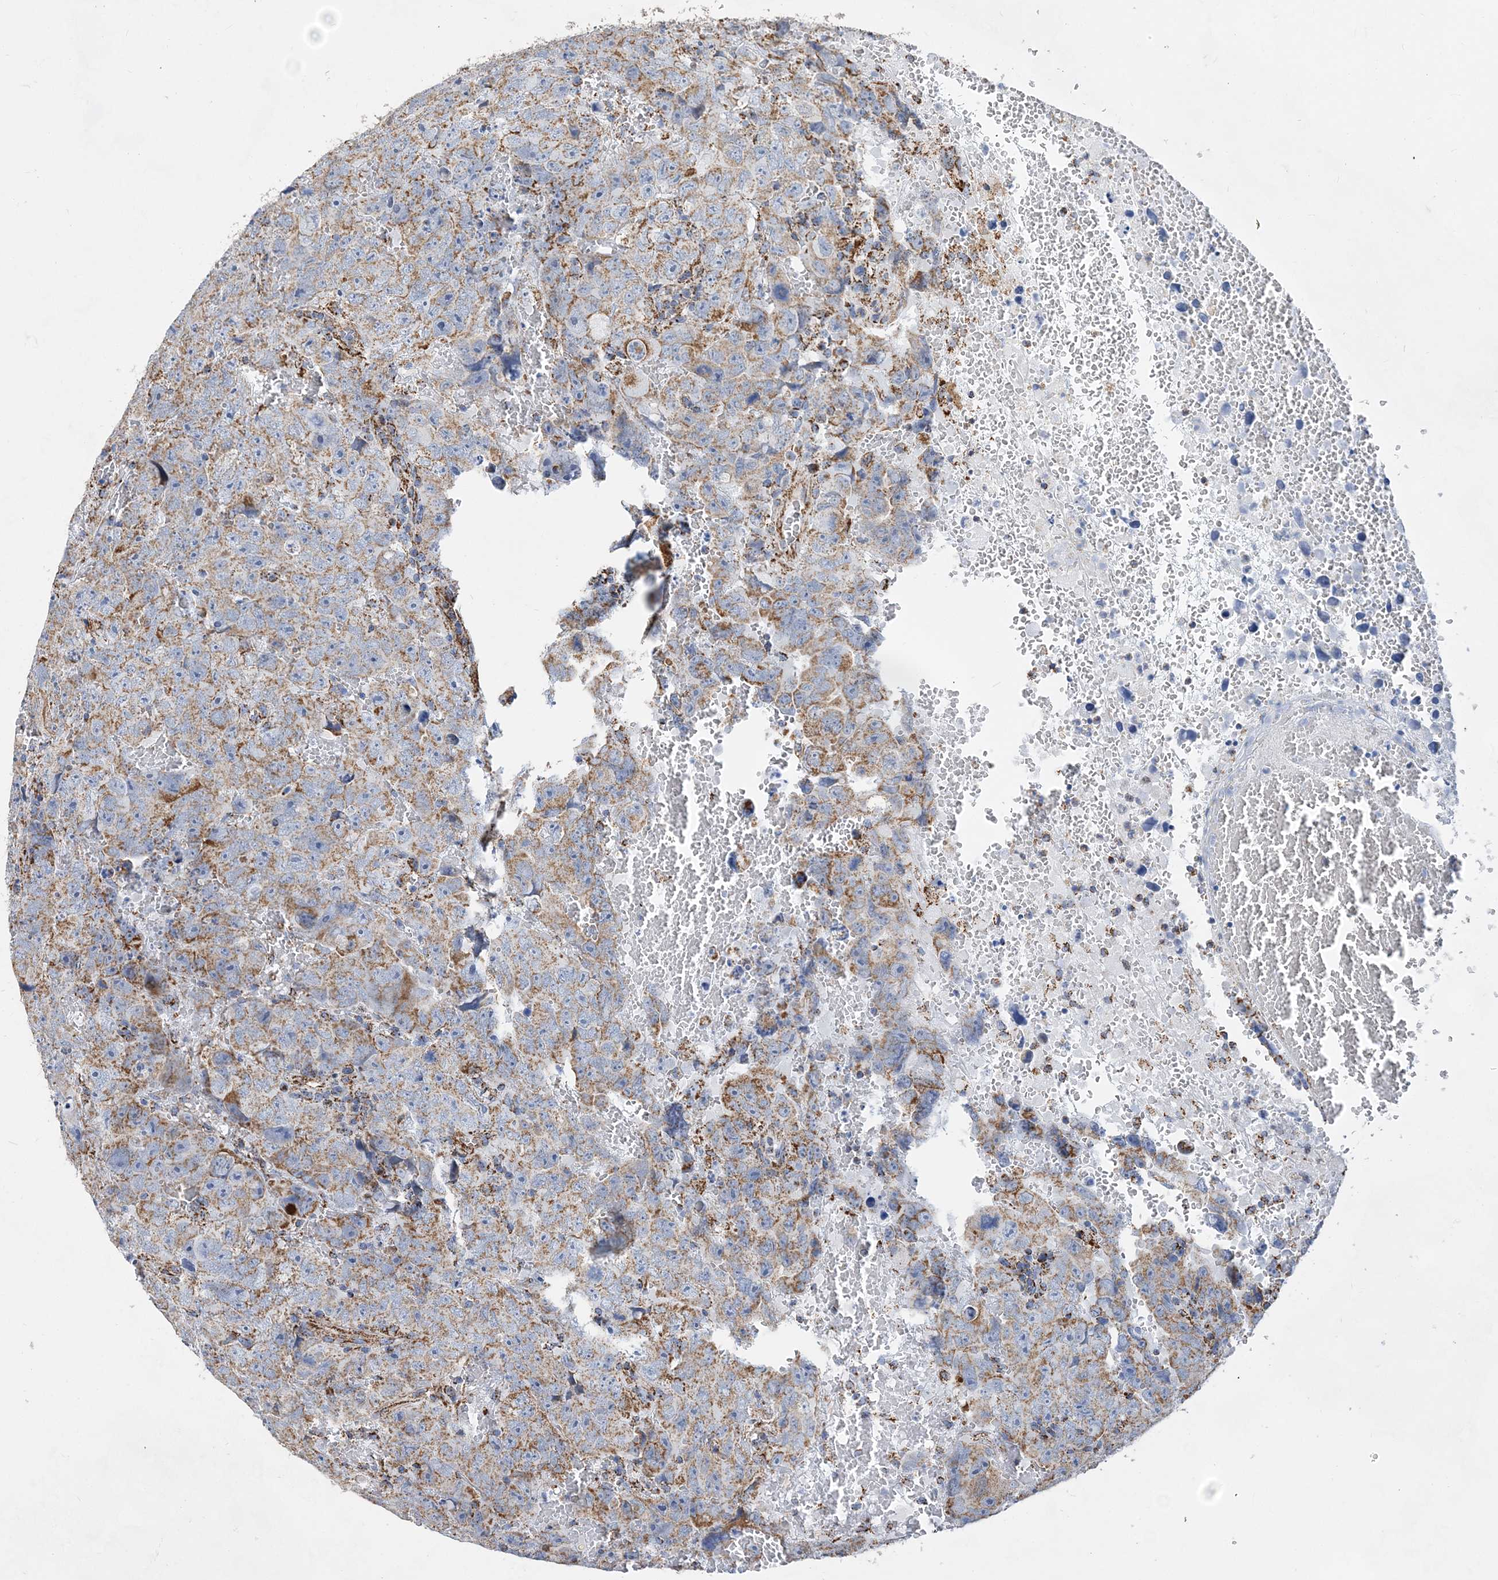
{"staining": {"intensity": "moderate", "quantity": ">75%", "location": "cytoplasmic/membranous"}, "tissue": "testis cancer", "cell_type": "Tumor cells", "image_type": "cancer", "snomed": [{"axis": "morphology", "description": "Carcinoma, Embryonal, NOS"}, {"axis": "topography", "description": "Testis"}], "caption": "The image reveals immunohistochemical staining of embryonal carcinoma (testis). There is moderate cytoplasmic/membranous staining is seen in approximately >75% of tumor cells.", "gene": "ACOT9", "patient": {"sex": "male", "age": 45}}